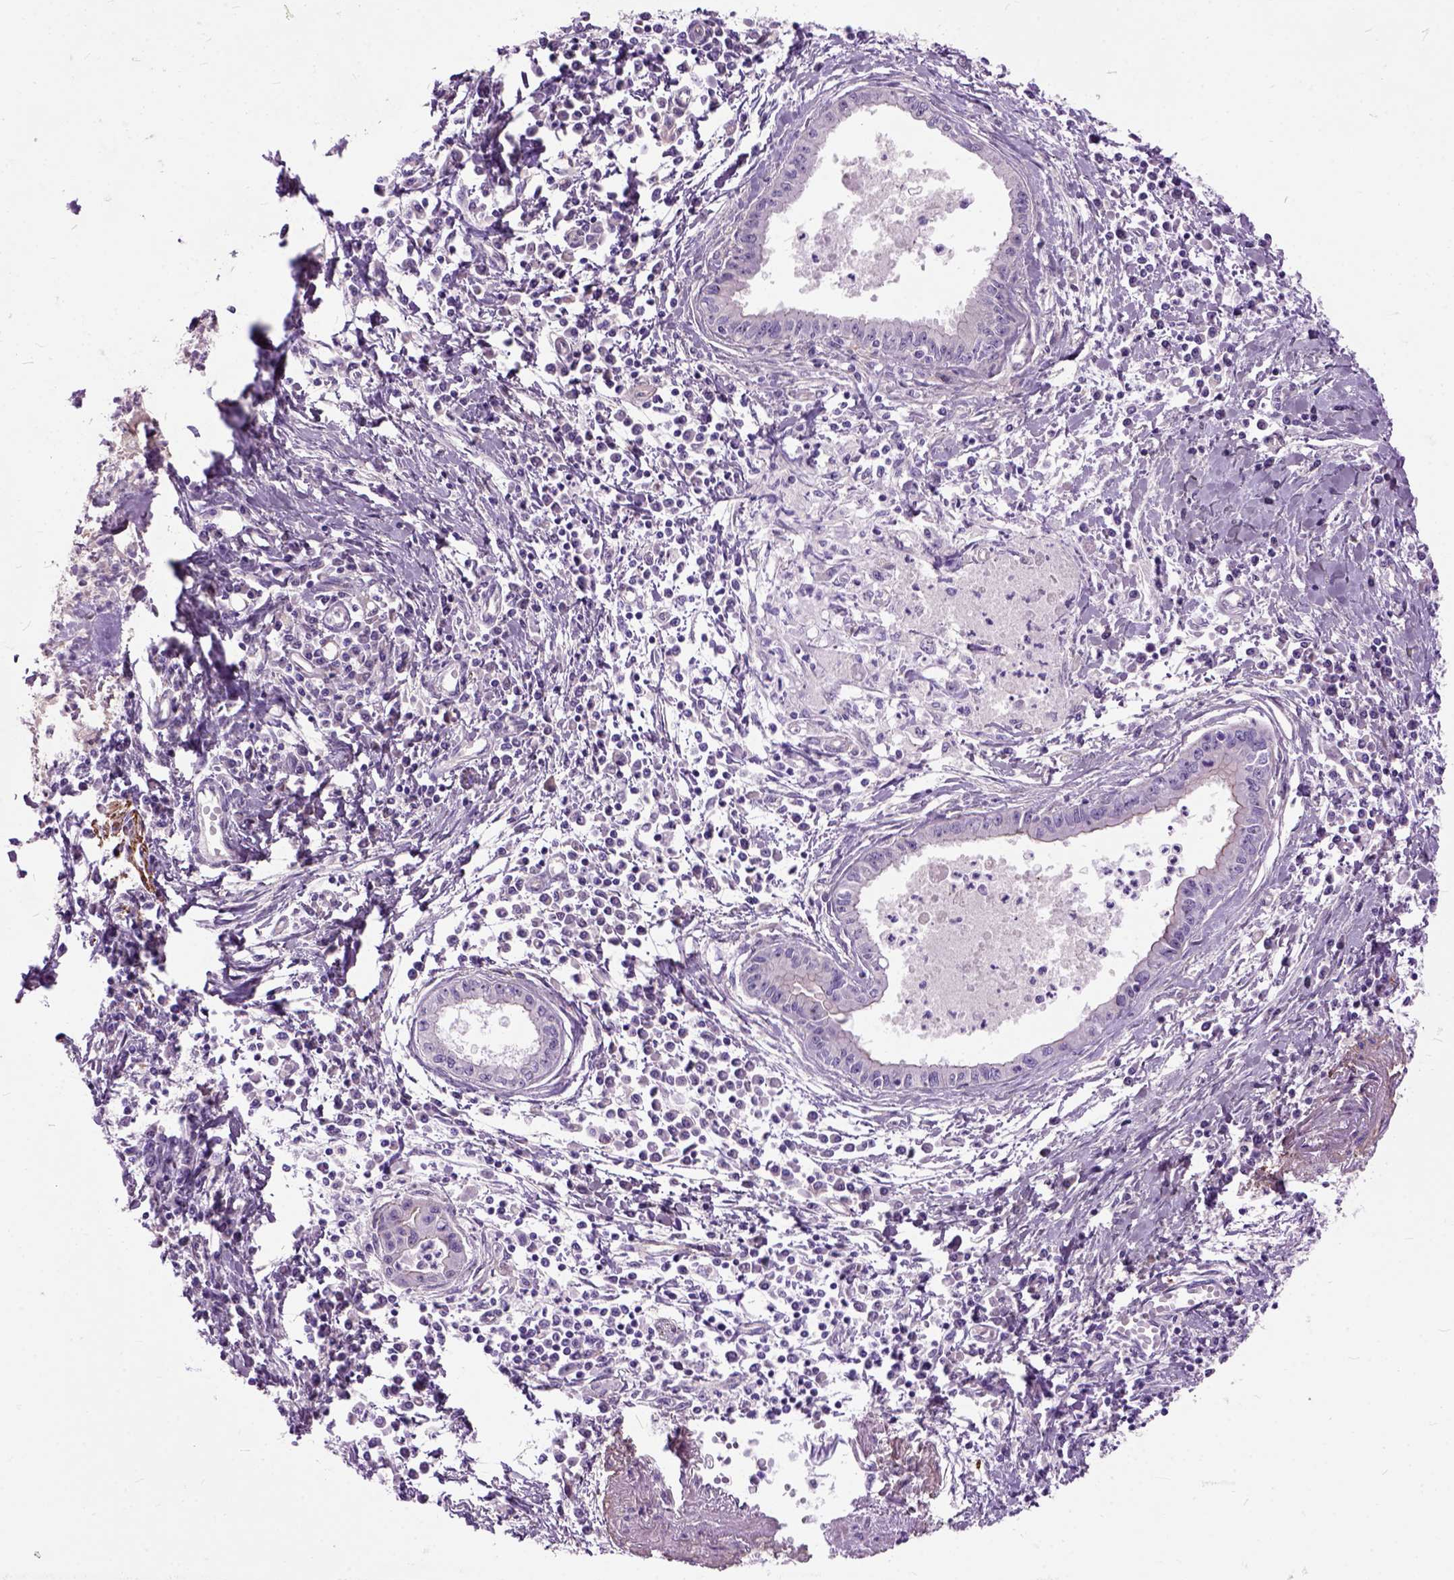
{"staining": {"intensity": "negative", "quantity": "none", "location": "none"}, "tissue": "pancreatic cancer", "cell_type": "Tumor cells", "image_type": "cancer", "snomed": [{"axis": "morphology", "description": "Adenocarcinoma, NOS"}, {"axis": "topography", "description": "Pancreas"}], "caption": "DAB immunohistochemical staining of human pancreatic cancer demonstrates no significant positivity in tumor cells.", "gene": "MAPT", "patient": {"sex": "male", "age": 72}}